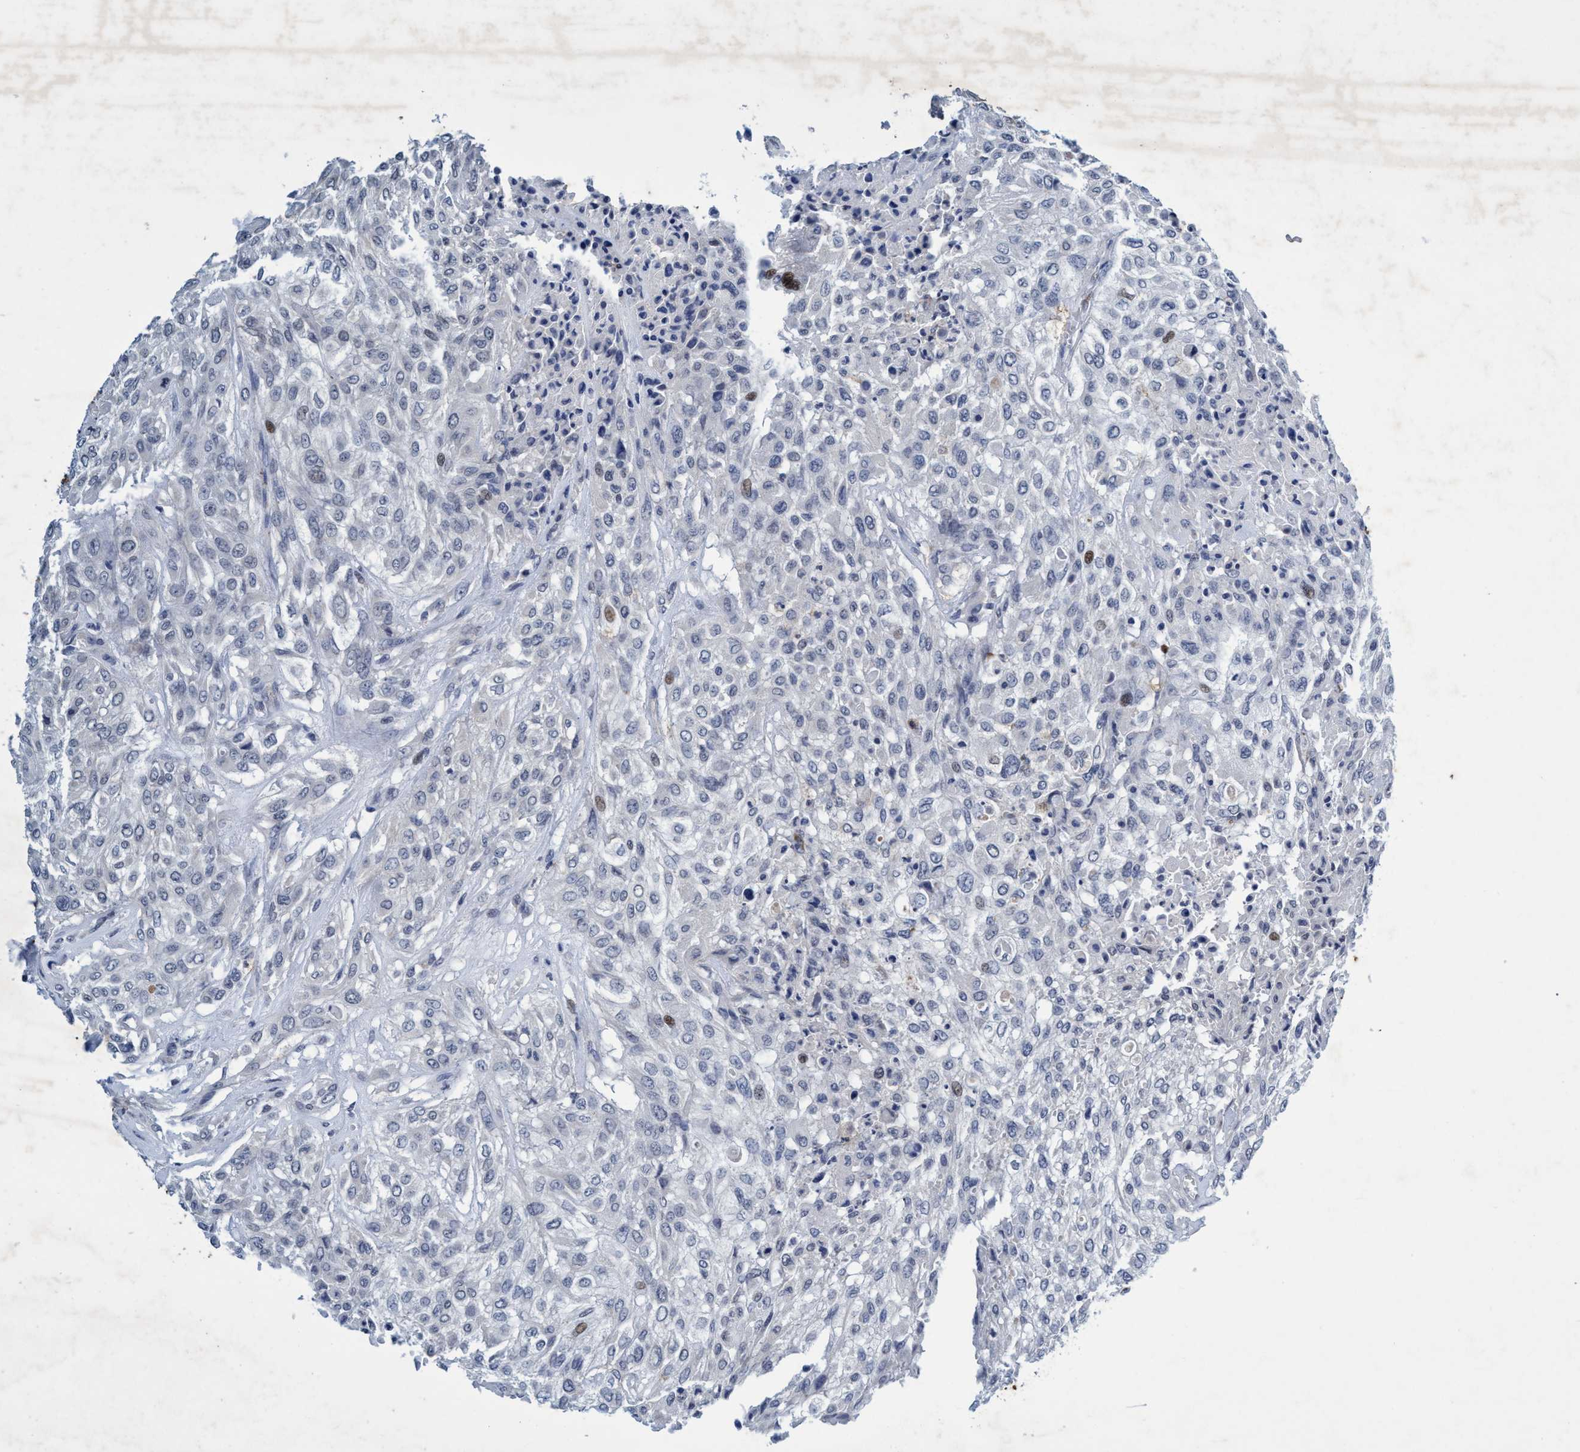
{"staining": {"intensity": "weak", "quantity": "<25%", "location": "nuclear"}, "tissue": "urothelial cancer", "cell_type": "Tumor cells", "image_type": "cancer", "snomed": [{"axis": "morphology", "description": "Urothelial carcinoma, High grade"}, {"axis": "topography", "description": "Urinary bladder"}], "caption": "The immunohistochemistry (IHC) histopathology image has no significant positivity in tumor cells of urothelial cancer tissue.", "gene": "GRB14", "patient": {"sex": "male", "age": 57}}